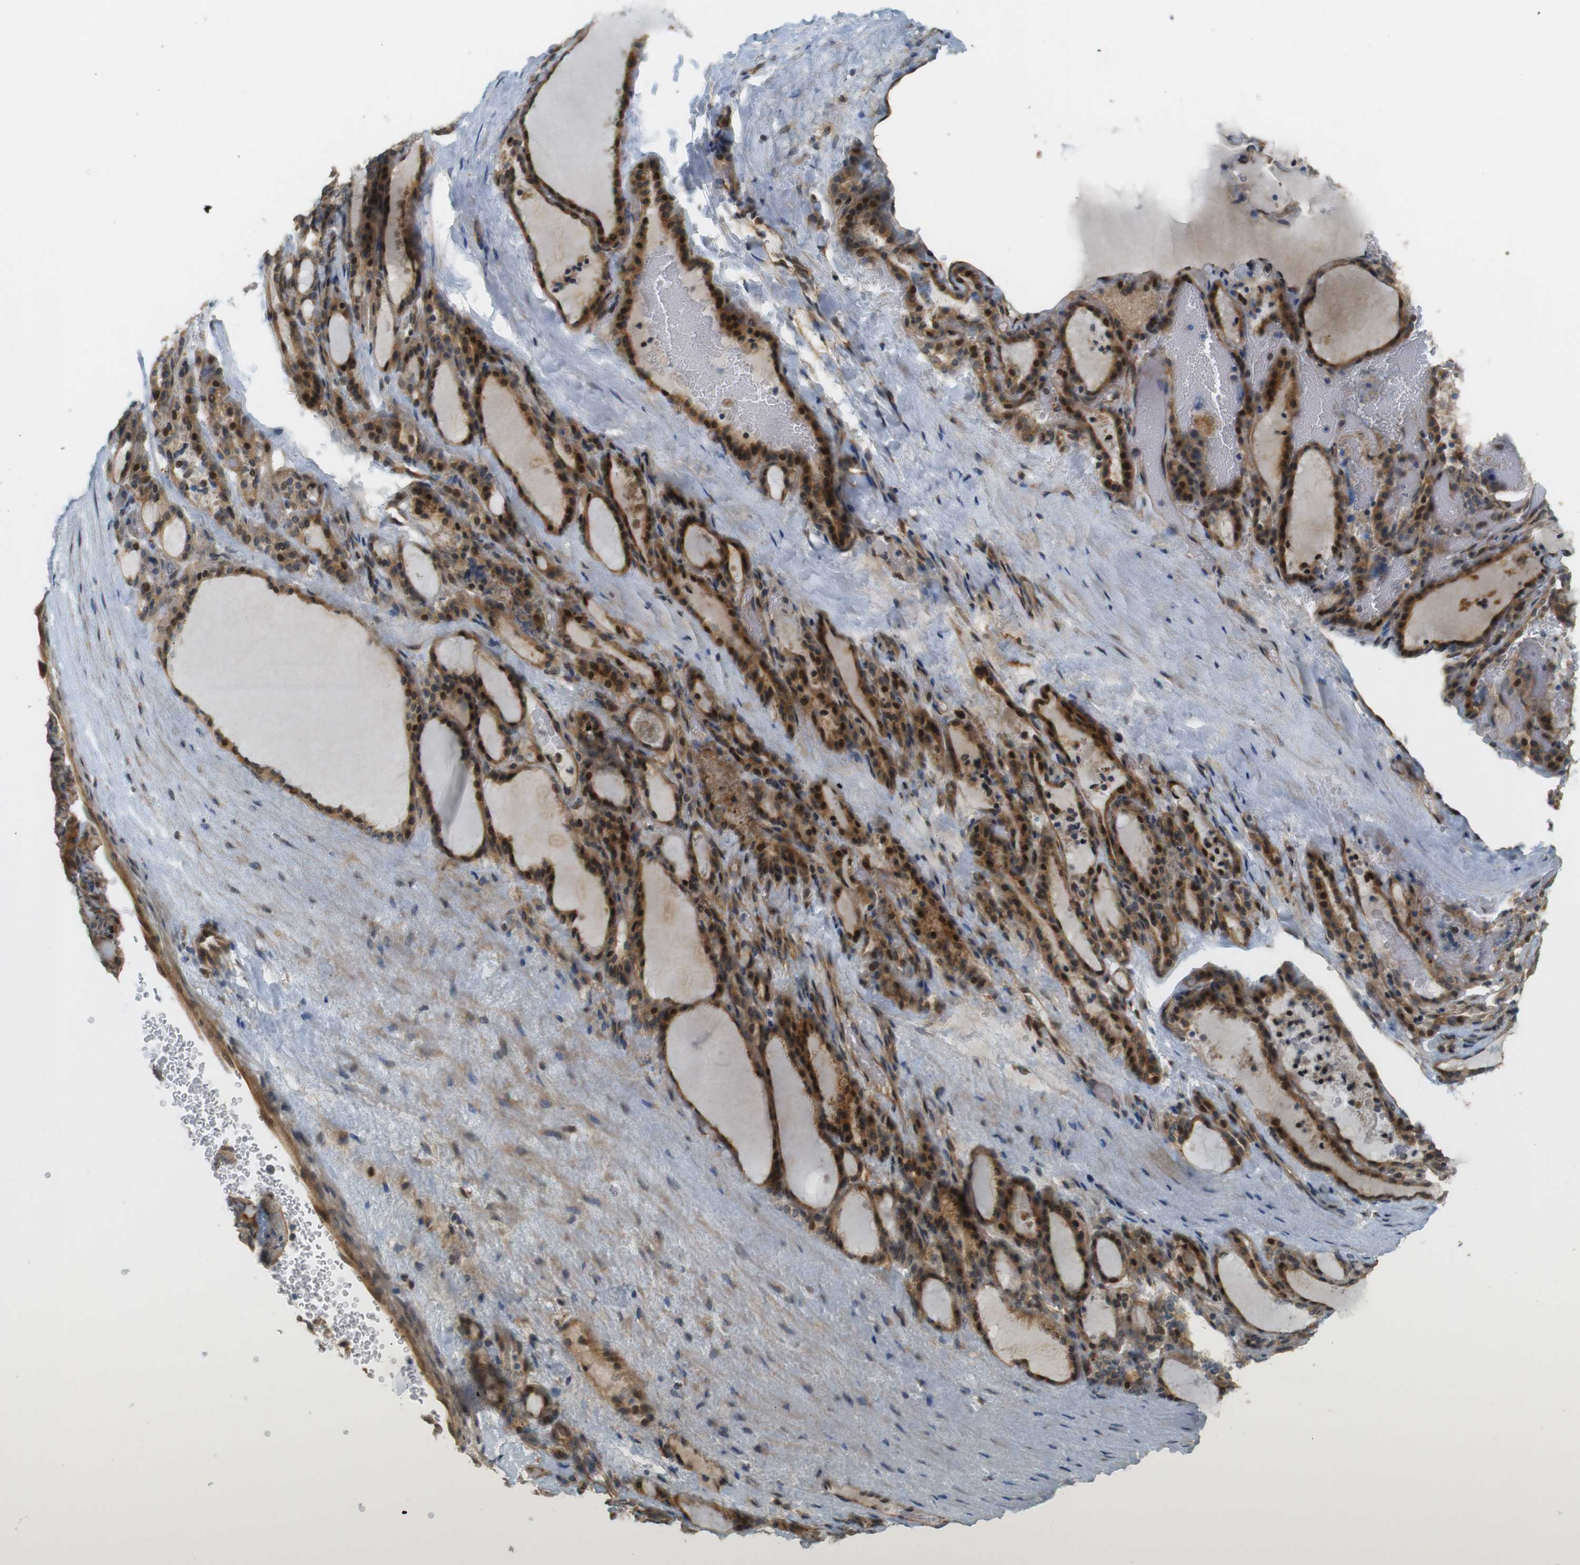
{"staining": {"intensity": "strong", "quantity": ">75%", "location": "cytoplasmic/membranous,nuclear"}, "tissue": "thyroid gland", "cell_type": "Glandular cells", "image_type": "normal", "snomed": [{"axis": "morphology", "description": "Normal tissue, NOS"}, {"axis": "topography", "description": "Thyroid gland"}], "caption": "A micrograph showing strong cytoplasmic/membranous,nuclear staining in about >75% of glandular cells in benign thyroid gland, as visualized by brown immunohistochemical staining.", "gene": "TSPAN9", "patient": {"sex": "female", "age": 28}}